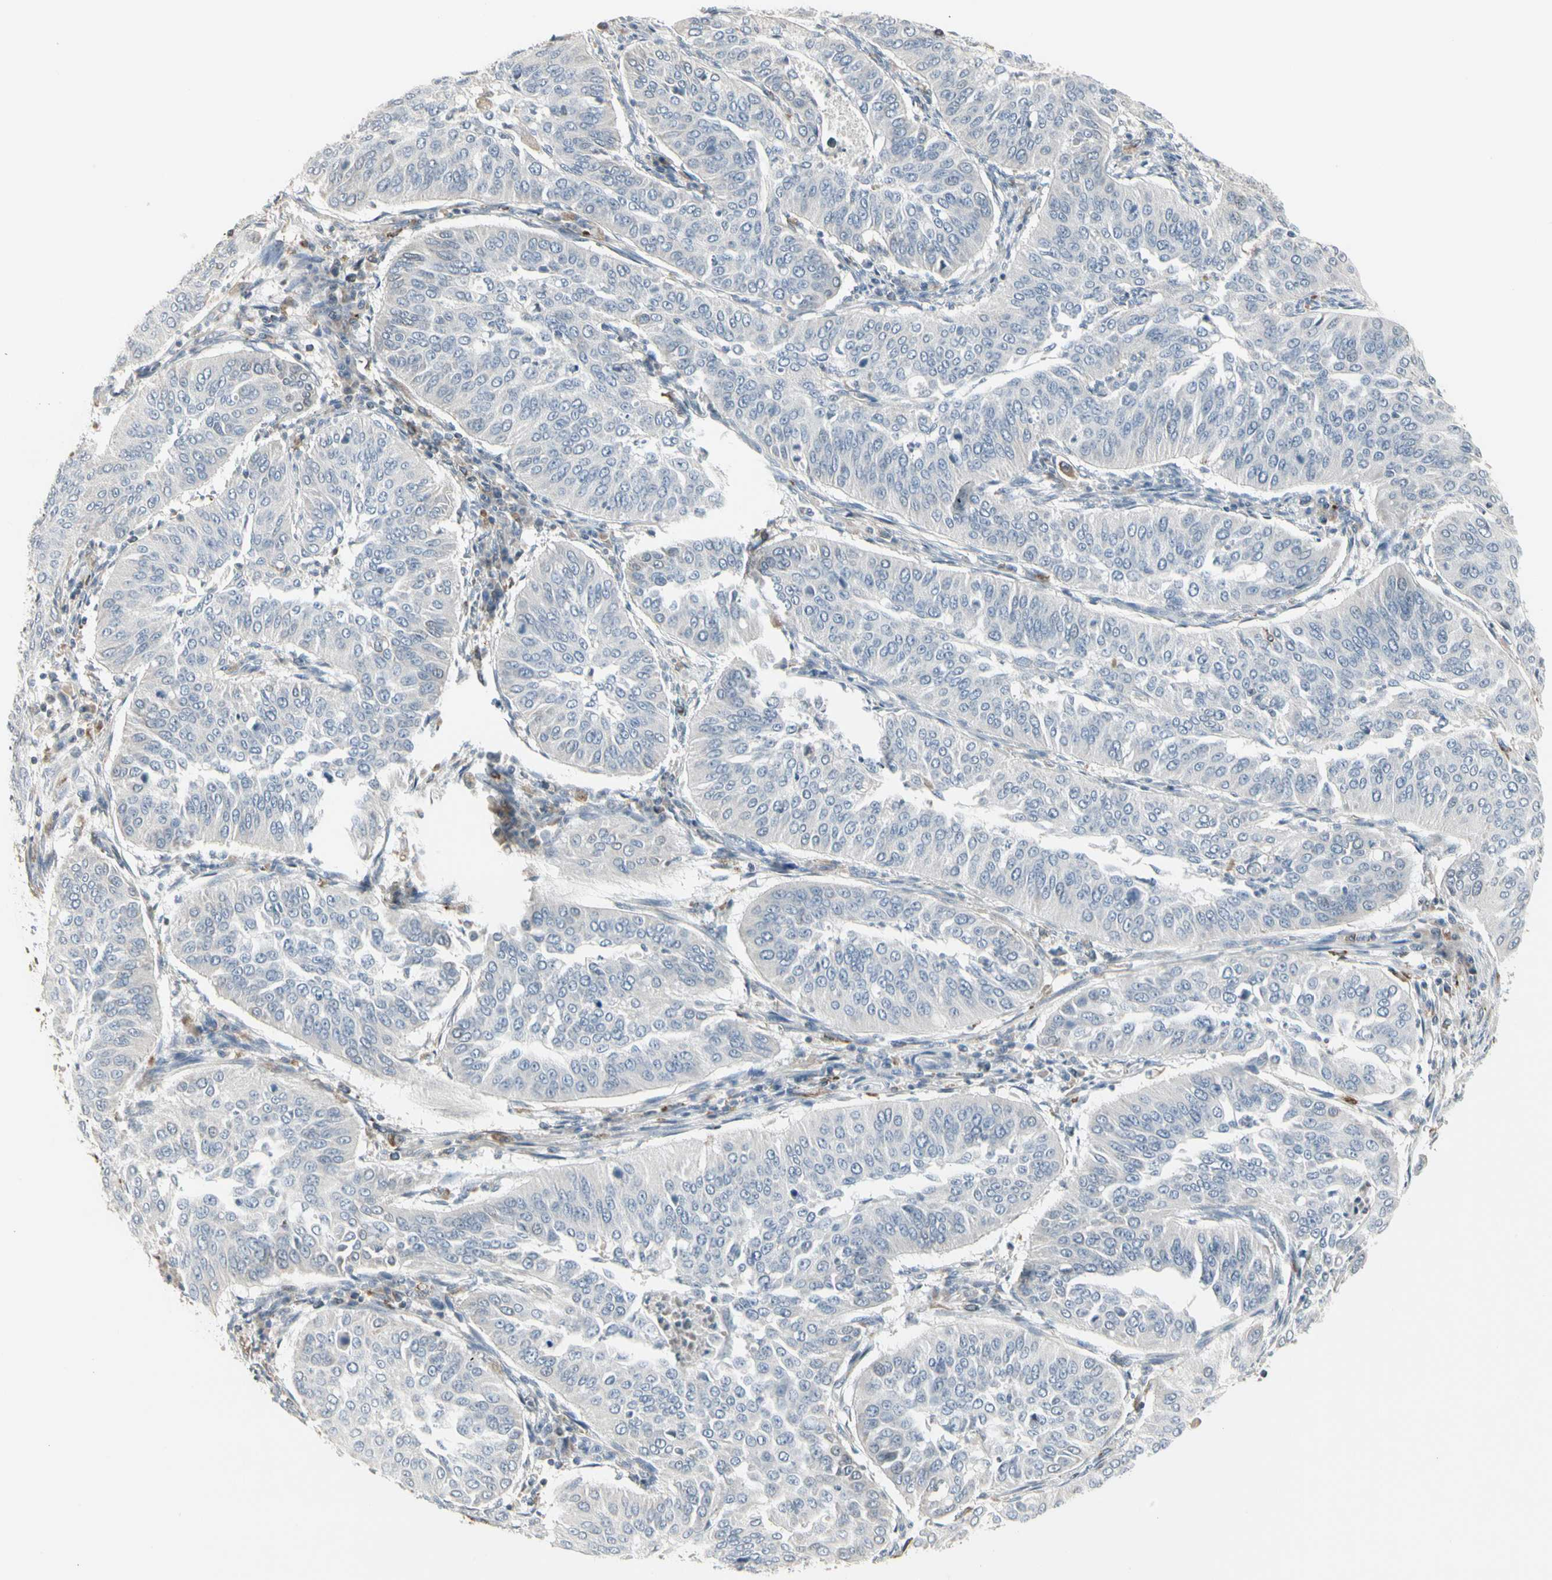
{"staining": {"intensity": "negative", "quantity": "none", "location": "none"}, "tissue": "cervical cancer", "cell_type": "Tumor cells", "image_type": "cancer", "snomed": [{"axis": "morphology", "description": "Normal tissue, NOS"}, {"axis": "morphology", "description": "Squamous cell carcinoma, NOS"}, {"axis": "topography", "description": "Cervix"}], "caption": "This is an immunohistochemistry image of human cervical squamous cell carcinoma. There is no expression in tumor cells.", "gene": "TMEM176A", "patient": {"sex": "female", "age": 39}}